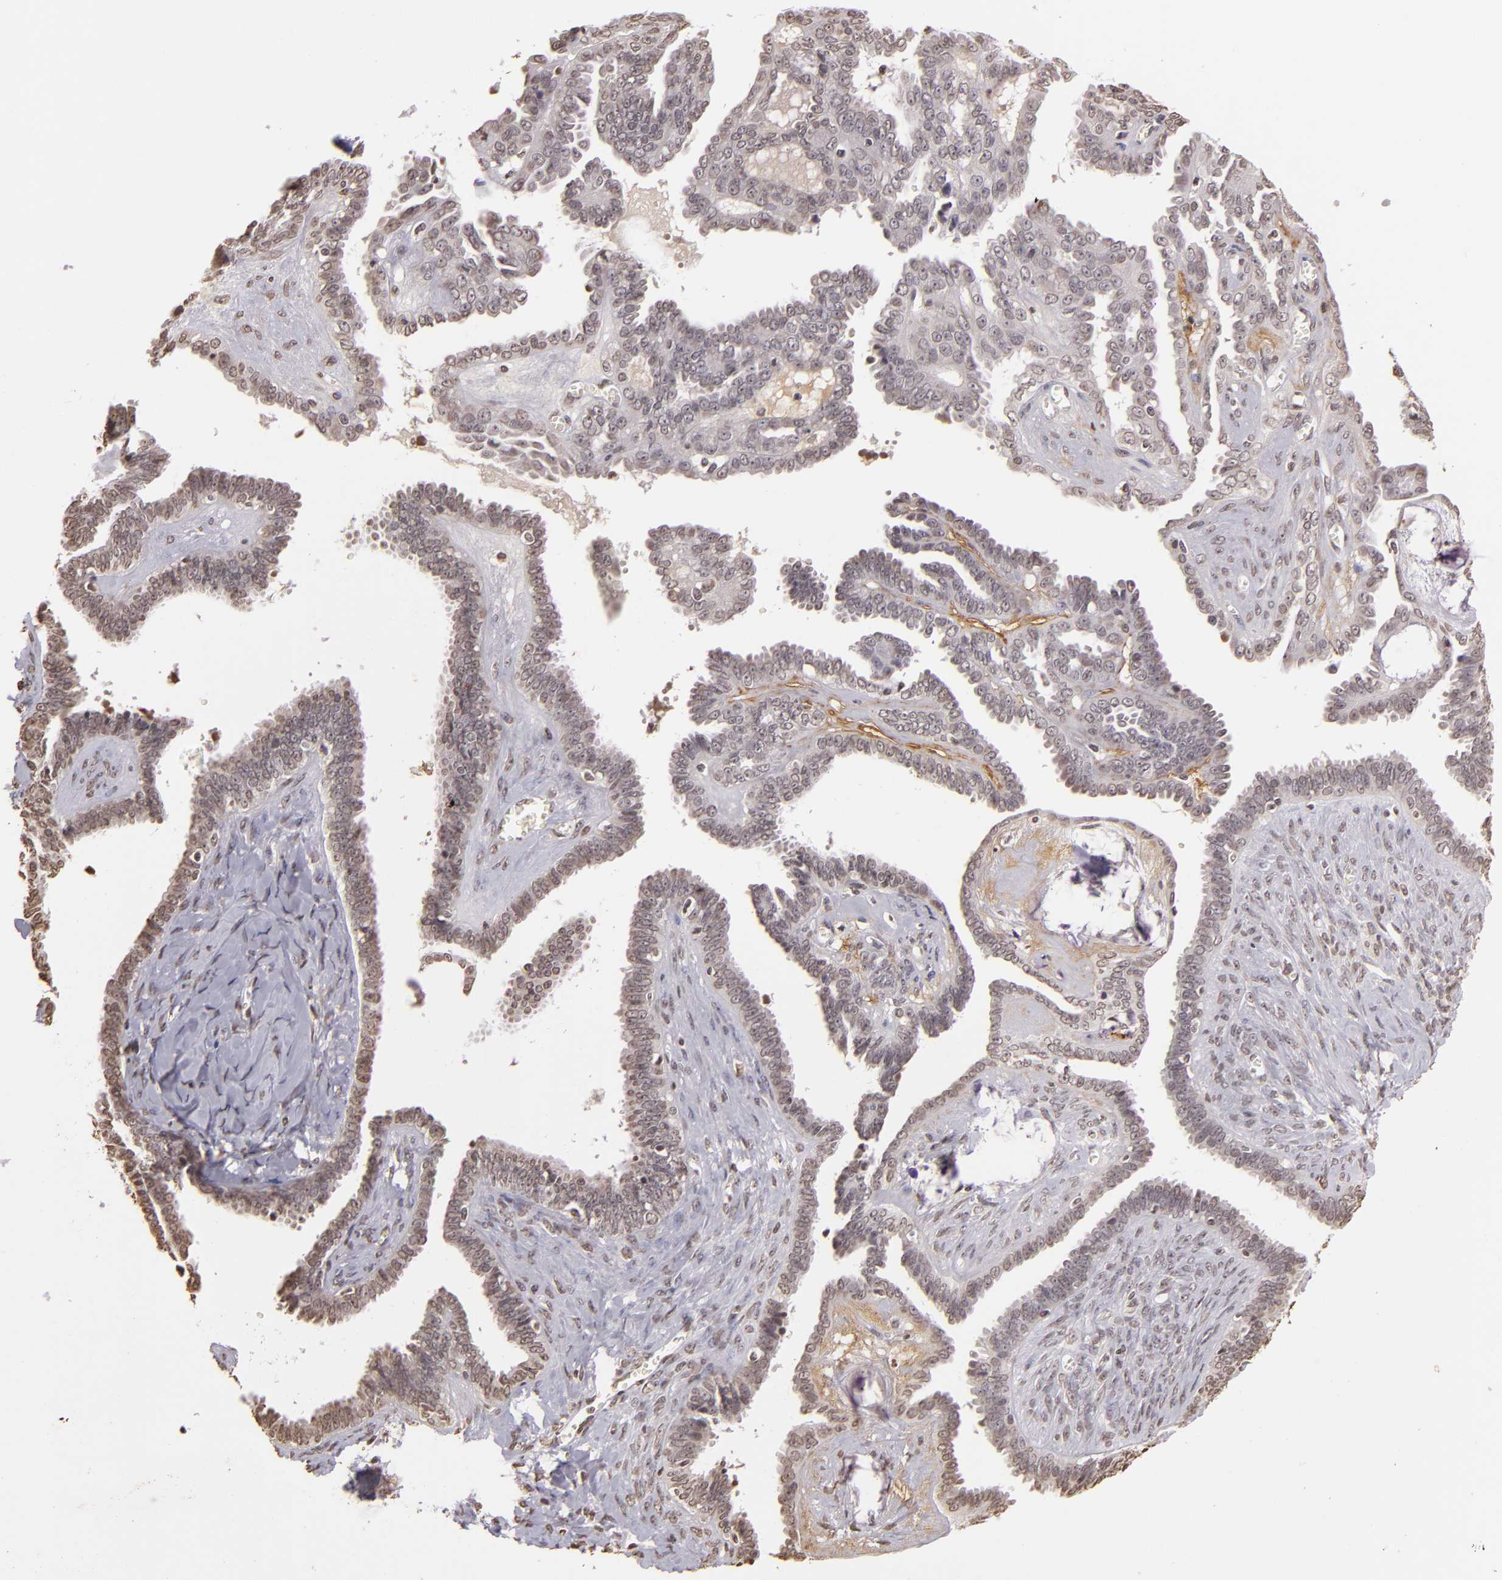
{"staining": {"intensity": "weak", "quantity": ">75%", "location": "nuclear"}, "tissue": "ovarian cancer", "cell_type": "Tumor cells", "image_type": "cancer", "snomed": [{"axis": "morphology", "description": "Cystadenocarcinoma, serous, NOS"}, {"axis": "topography", "description": "Ovary"}], "caption": "Tumor cells exhibit low levels of weak nuclear staining in about >75% of cells in ovarian cancer (serous cystadenocarcinoma).", "gene": "THRB", "patient": {"sex": "female", "age": 71}}